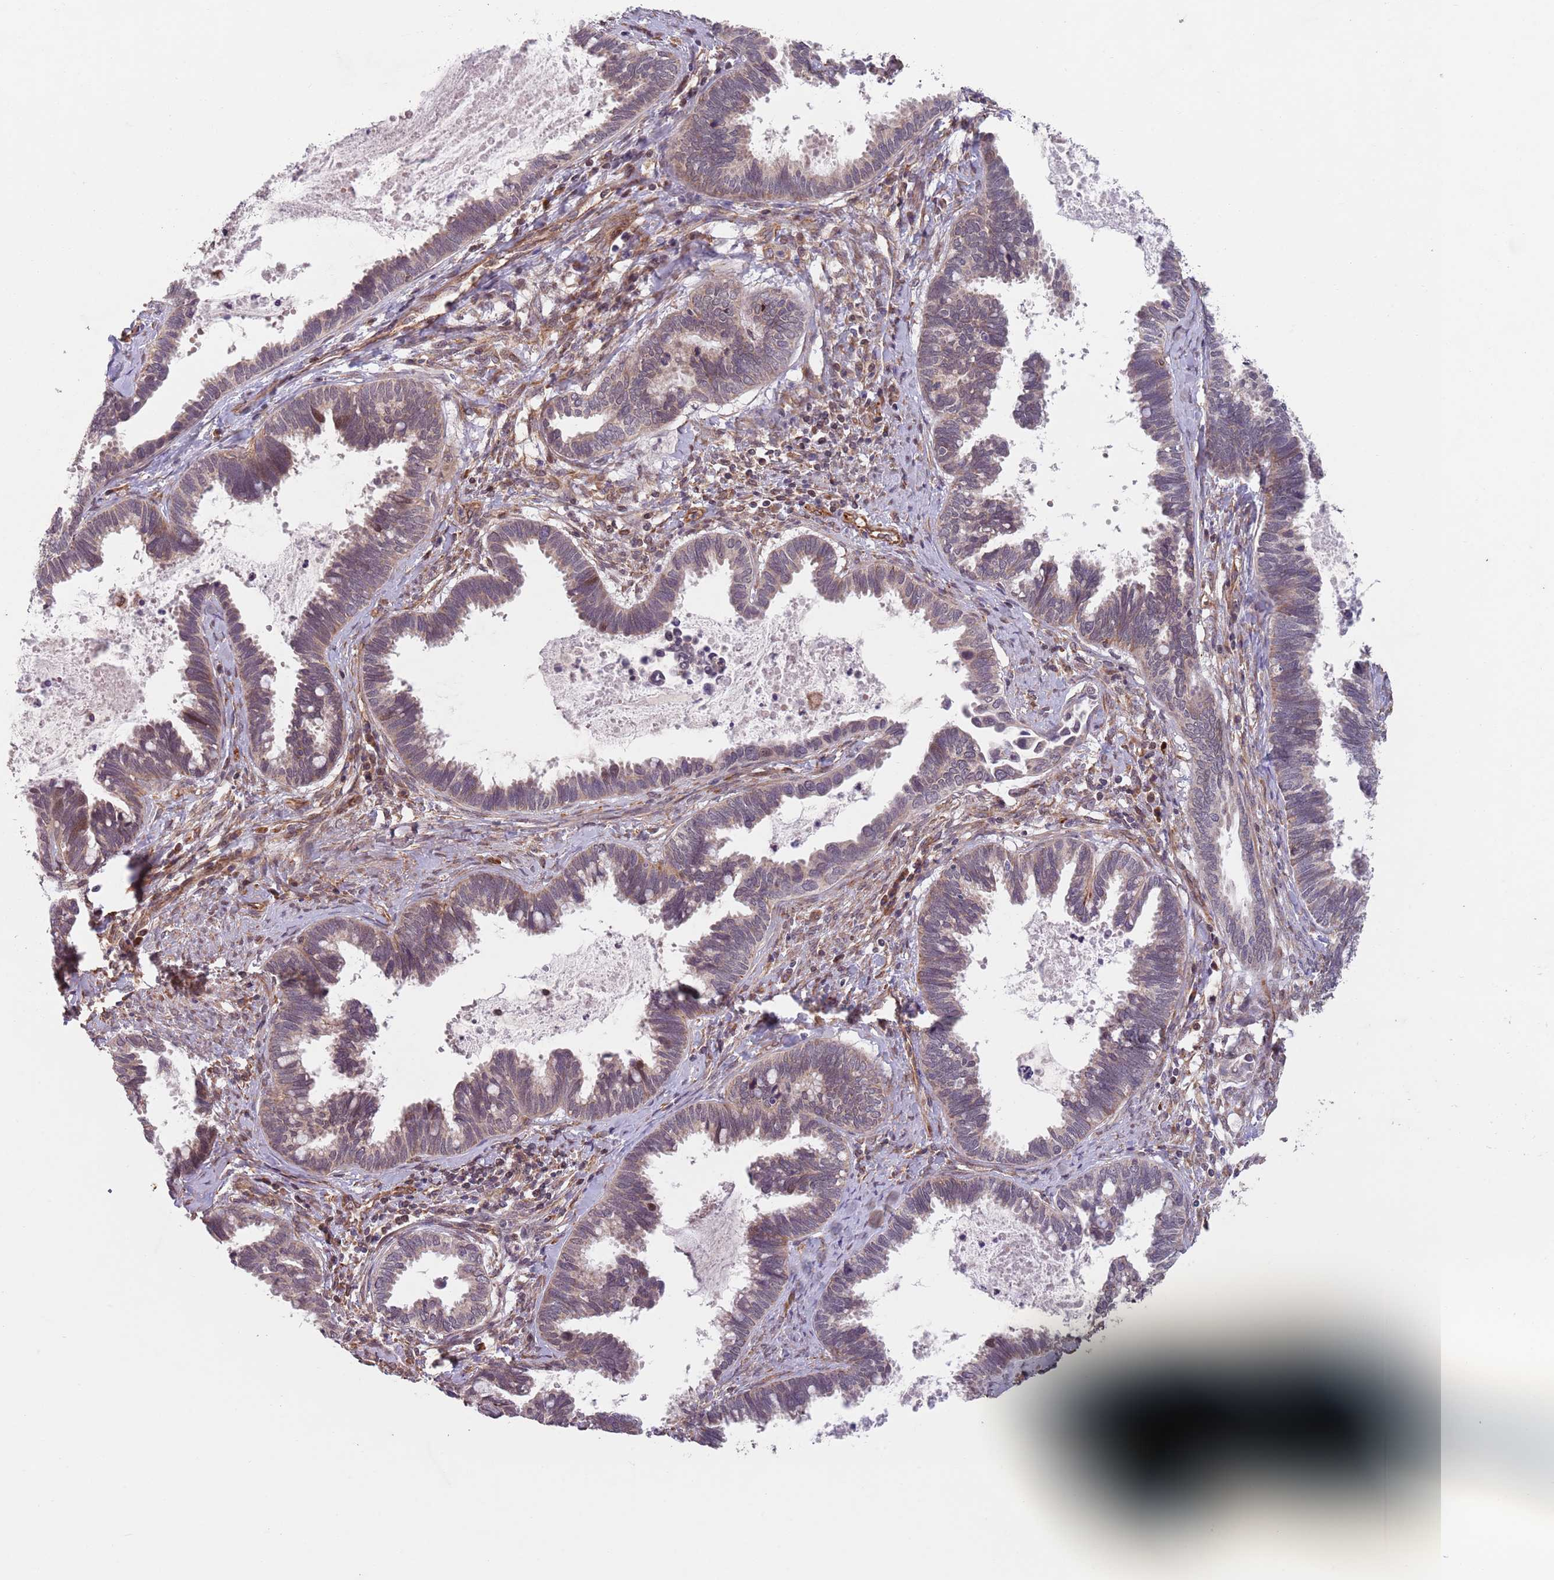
{"staining": {"intensity": "negative", "quantity": "none", "location": "none"}, "tissue": "cervical cancer", "cell_type": "Tumor cells", "image_type": "cancer", "snomed": [{"axis": "morphology", "description": "Adenocarcinoma, NOS"}, {"axis": "topography", "description": "Cervix"}], "caption": "An immunohistochemistry (IHC) micrograph of cervical adenocarcinoma is shown. There is no staining in tumor cells of cervical adenocarcinoma.", "gene": "CHD9", "patient": {"sex": "female", "age": 37}}